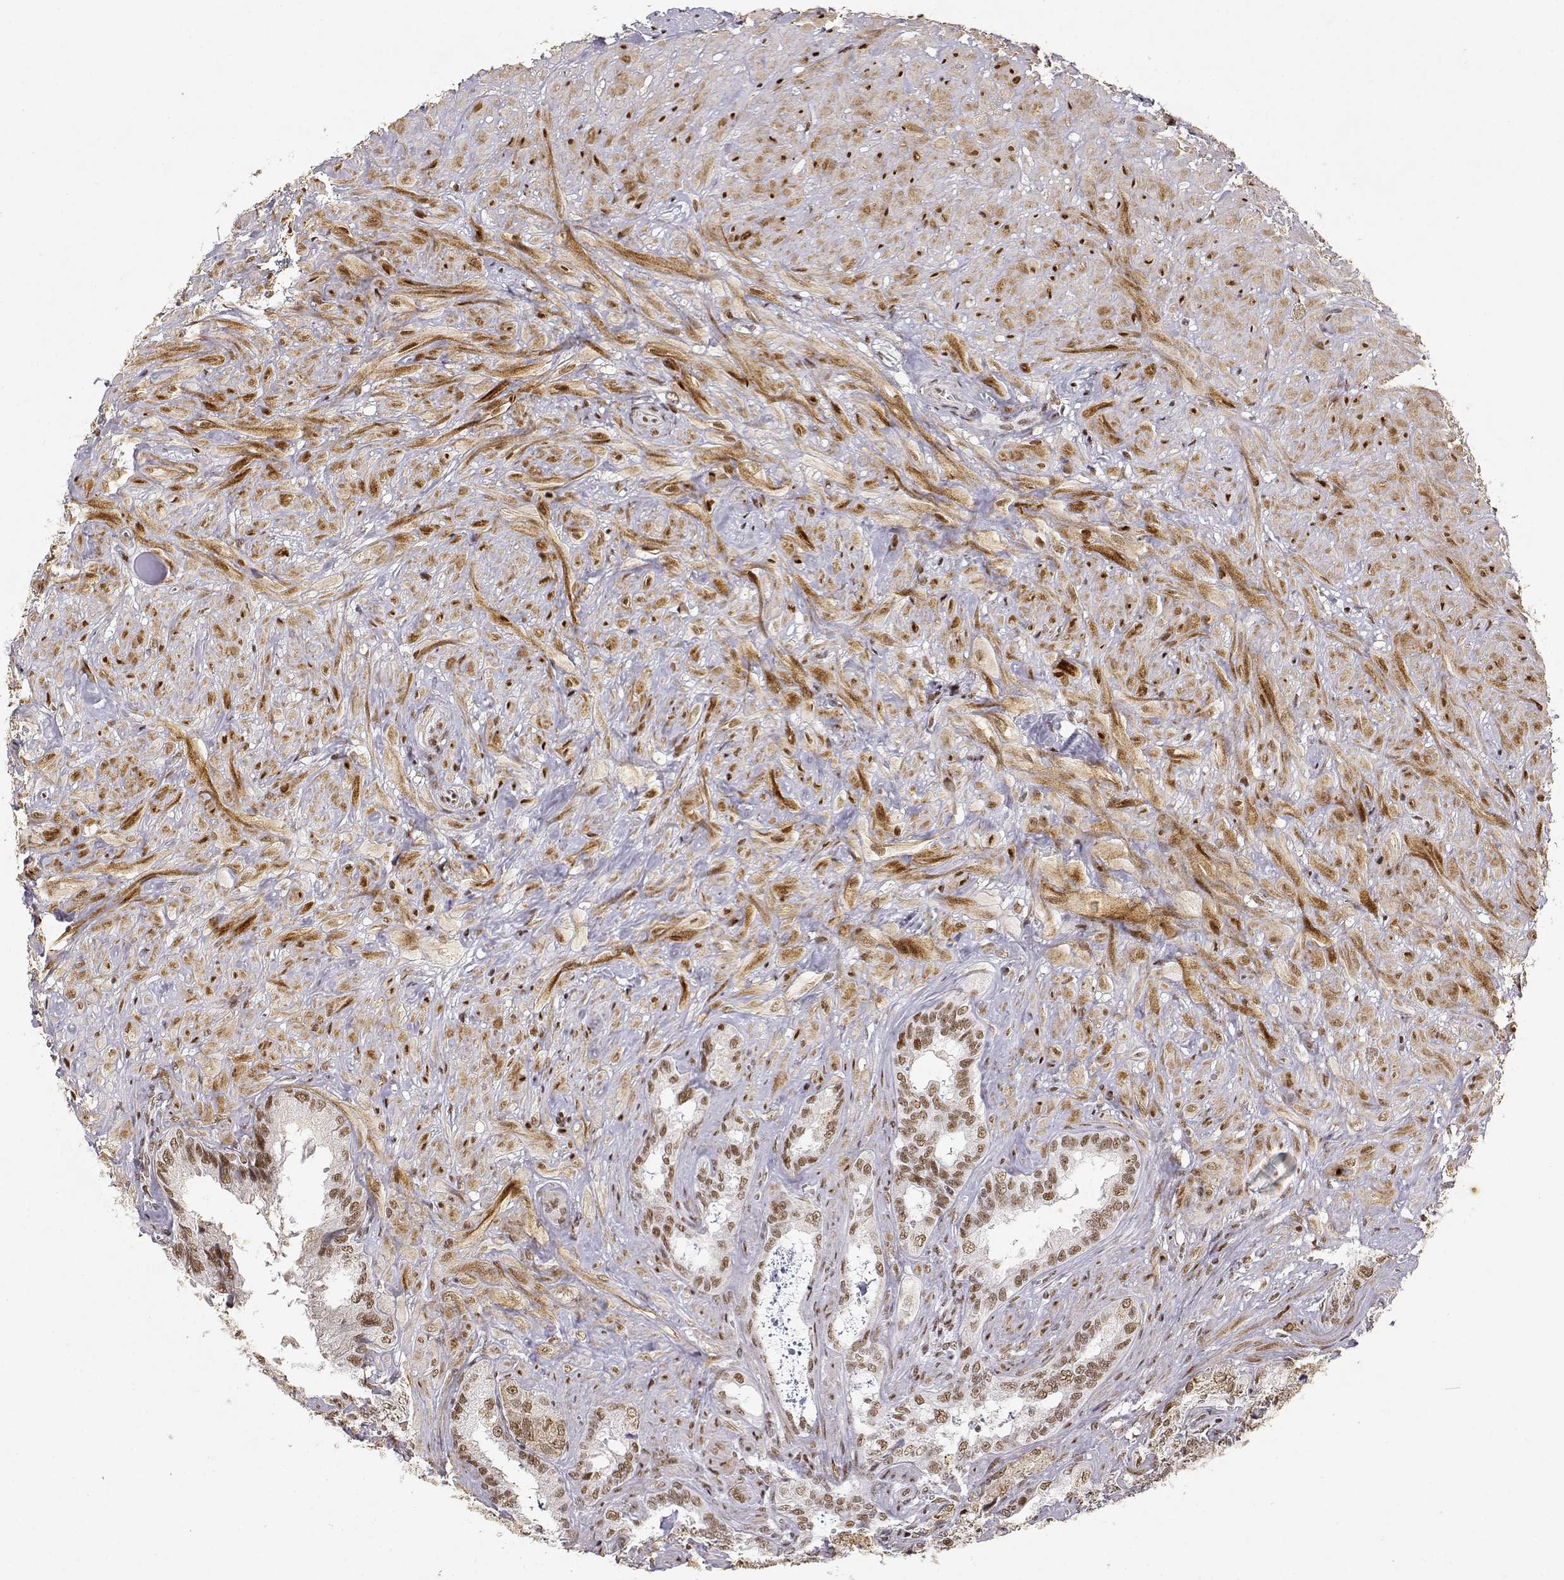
{"staining": {"intensity": "moderate", "quantity": ">75%", "location": "nuclear"}, "tissue": "seminal vesicle", "cell_type": "Glandular cells", "image_type": "normal", "snomed": [{"axis": "morphology", "description": "Normal tissue, NOS"}, {"axis": "topography", "description": "Seminal veicle"}], "caption": "Seminal vesicle stained with IHC displays moderate nuclear staining in about >75% of glandular cells.", "gene": "RSF1", "patient": {"sex": "male", "age": 72}}